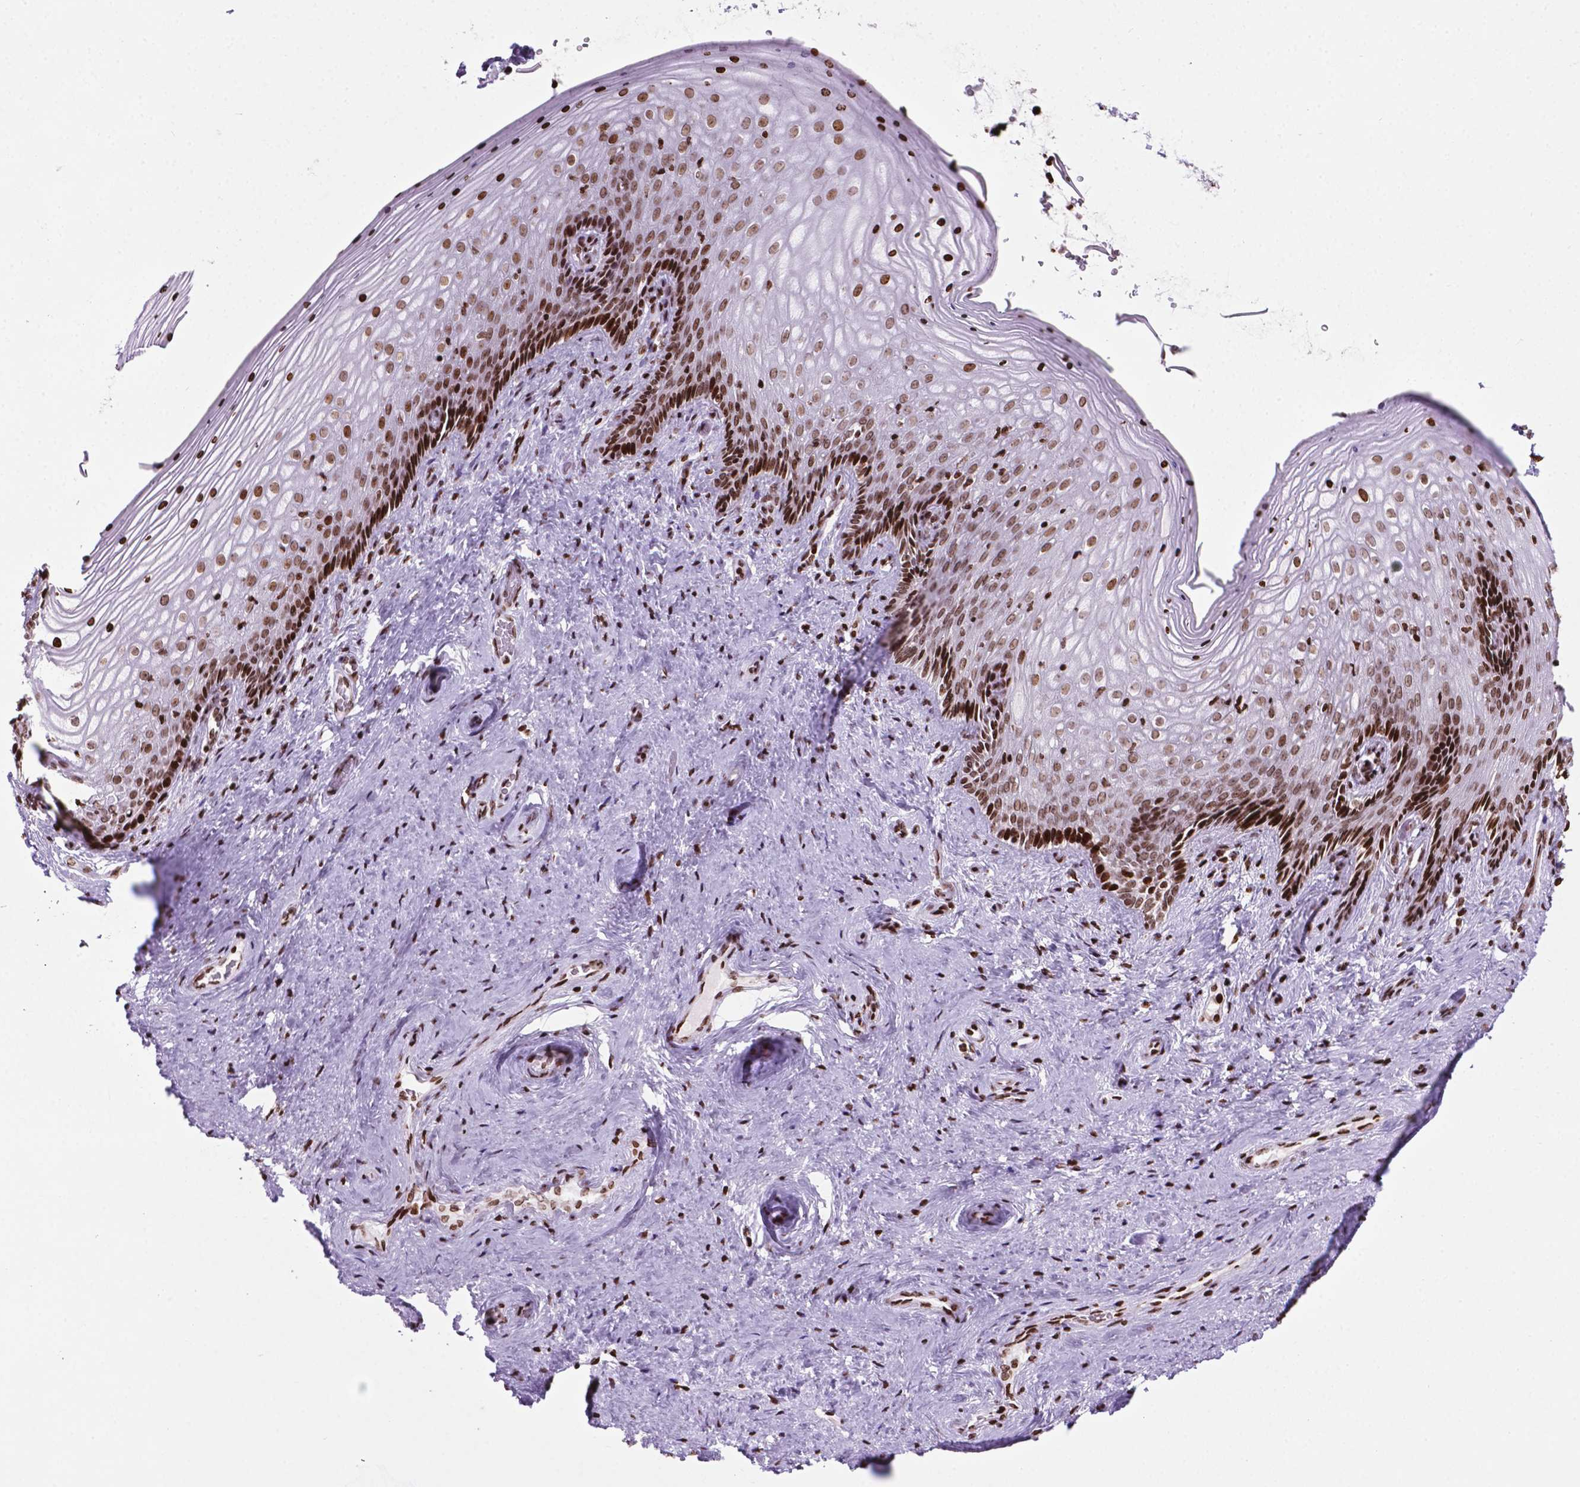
{"staining": {"intensity": "strong", "quantity": ">75%", "location": "nuclear"}, "tissue": "vagina", "cell_type": "Squamous epithelial cells", "image_type": "normal", "snomed": [{"axis": "morphology", "description": "Normal tissue, NOS"}, {"axis": "topography", "description": "Vagina"}], "caption": "Immunohistochemical staining of normal vagina demonstrates strong nuclear protein staining in about >75% of squamous epithelial cells. Nuclei are stained in blue.", "gene": "TMEM250", "patient": {"sex": "female", "age": 45}}